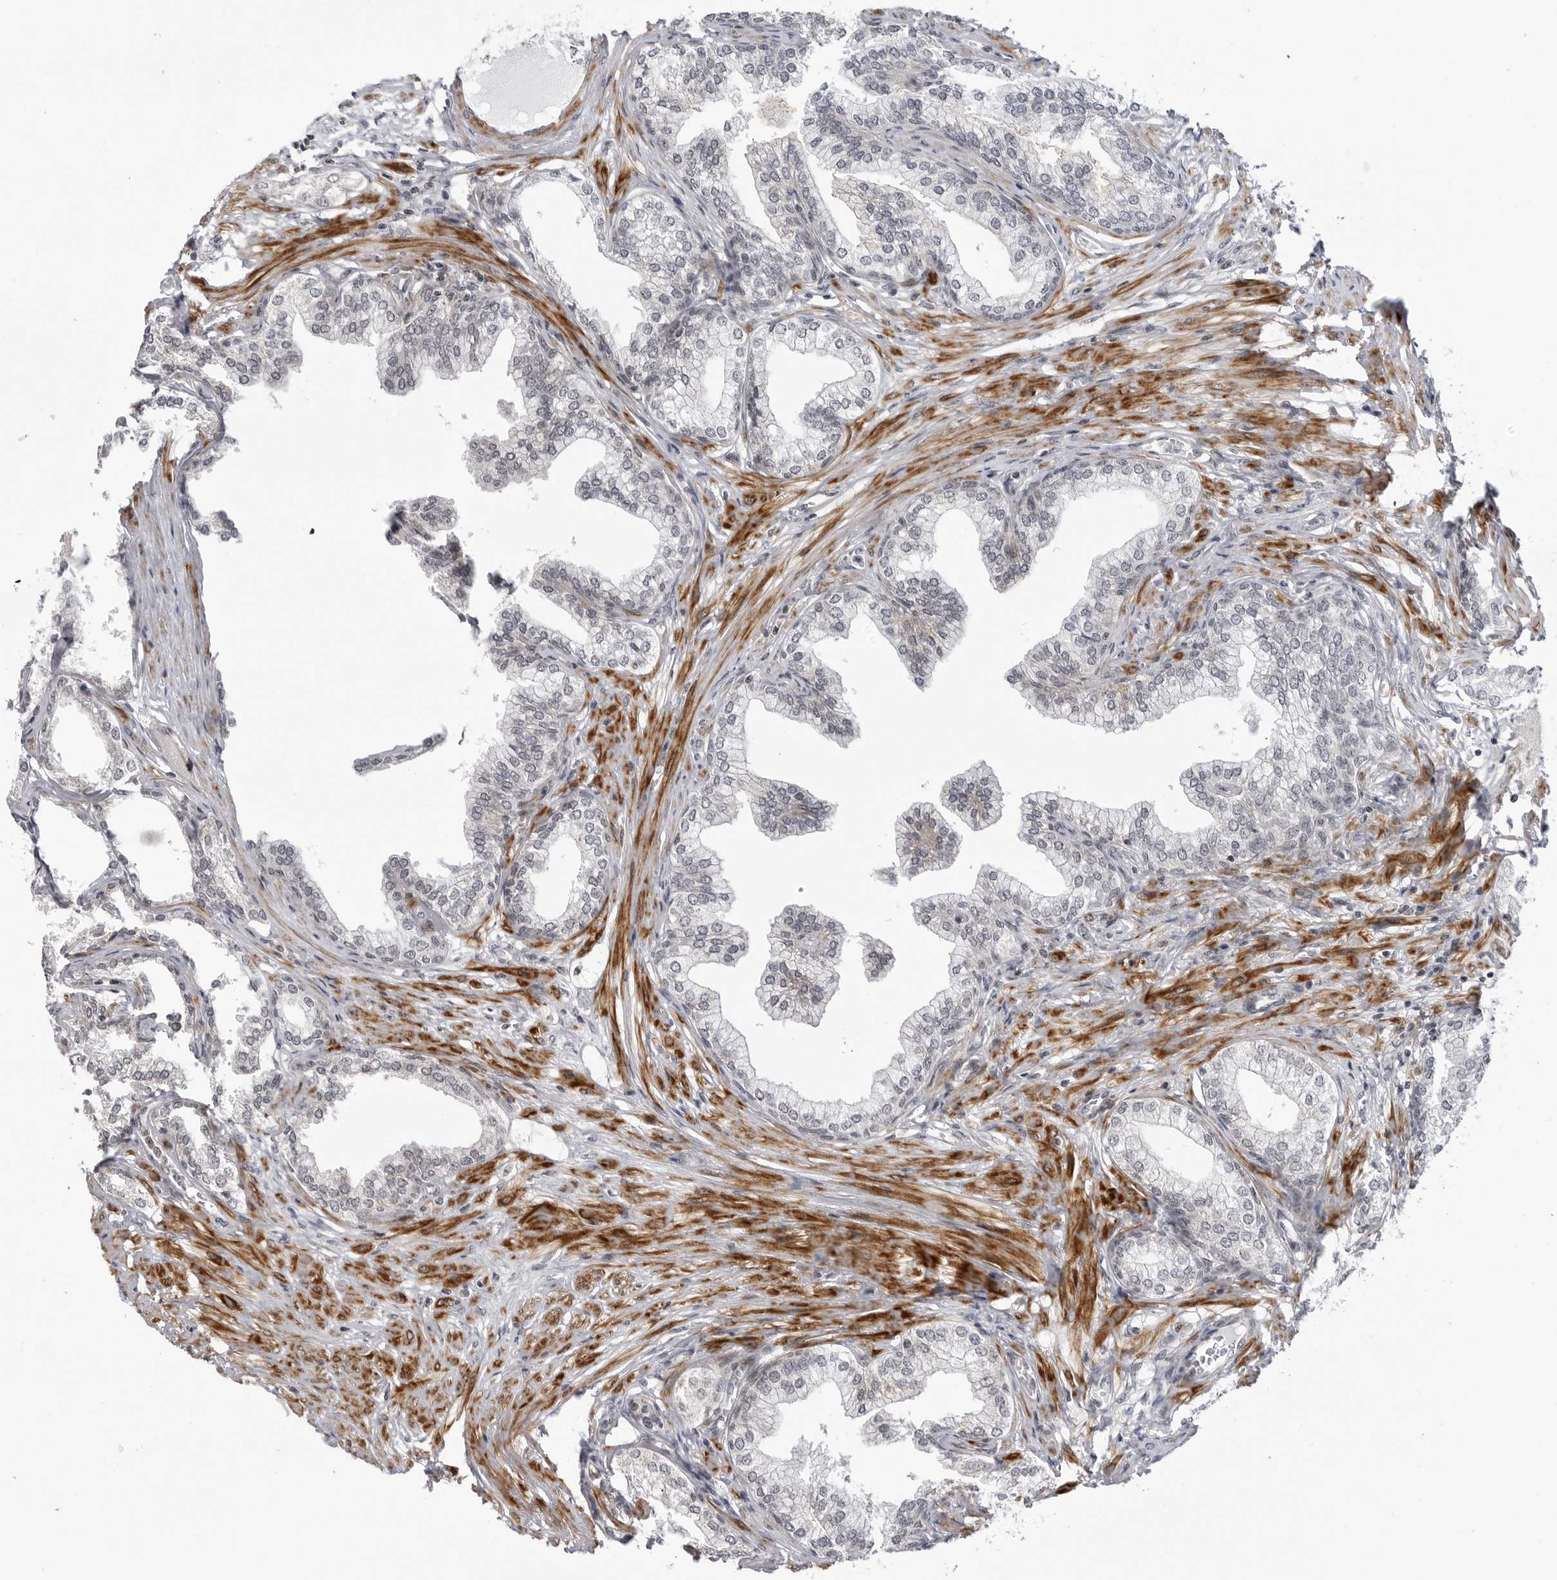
{"staining": {"intensity": "weak", "quantity": "<25%", "location": "cytoplasmic/membranous"}, "tissue": "prostate", "cell_type": "Glandular cells", "image_type": "normal", "snomed": [{"axis": "morphology", "description": "Normal tissue, NOS"}, {"axis": "morphology", "description": "Urothelial carcinoma, Low grade"}, {"axis": "topography", "description": "Urinary bladder"}, {"axis": "topography", "description": "Prostate"}], "caption": "High magnification brightfield microscopy of unremarkable prostate stained with DAB (3,3'-diaminobenzidine) (brown) and counterstained with hematoxylin (blue): glandular cells show no significant expression.", "gene": "ADAMTS5", "patient": {"sex": "male", "age": 60}}